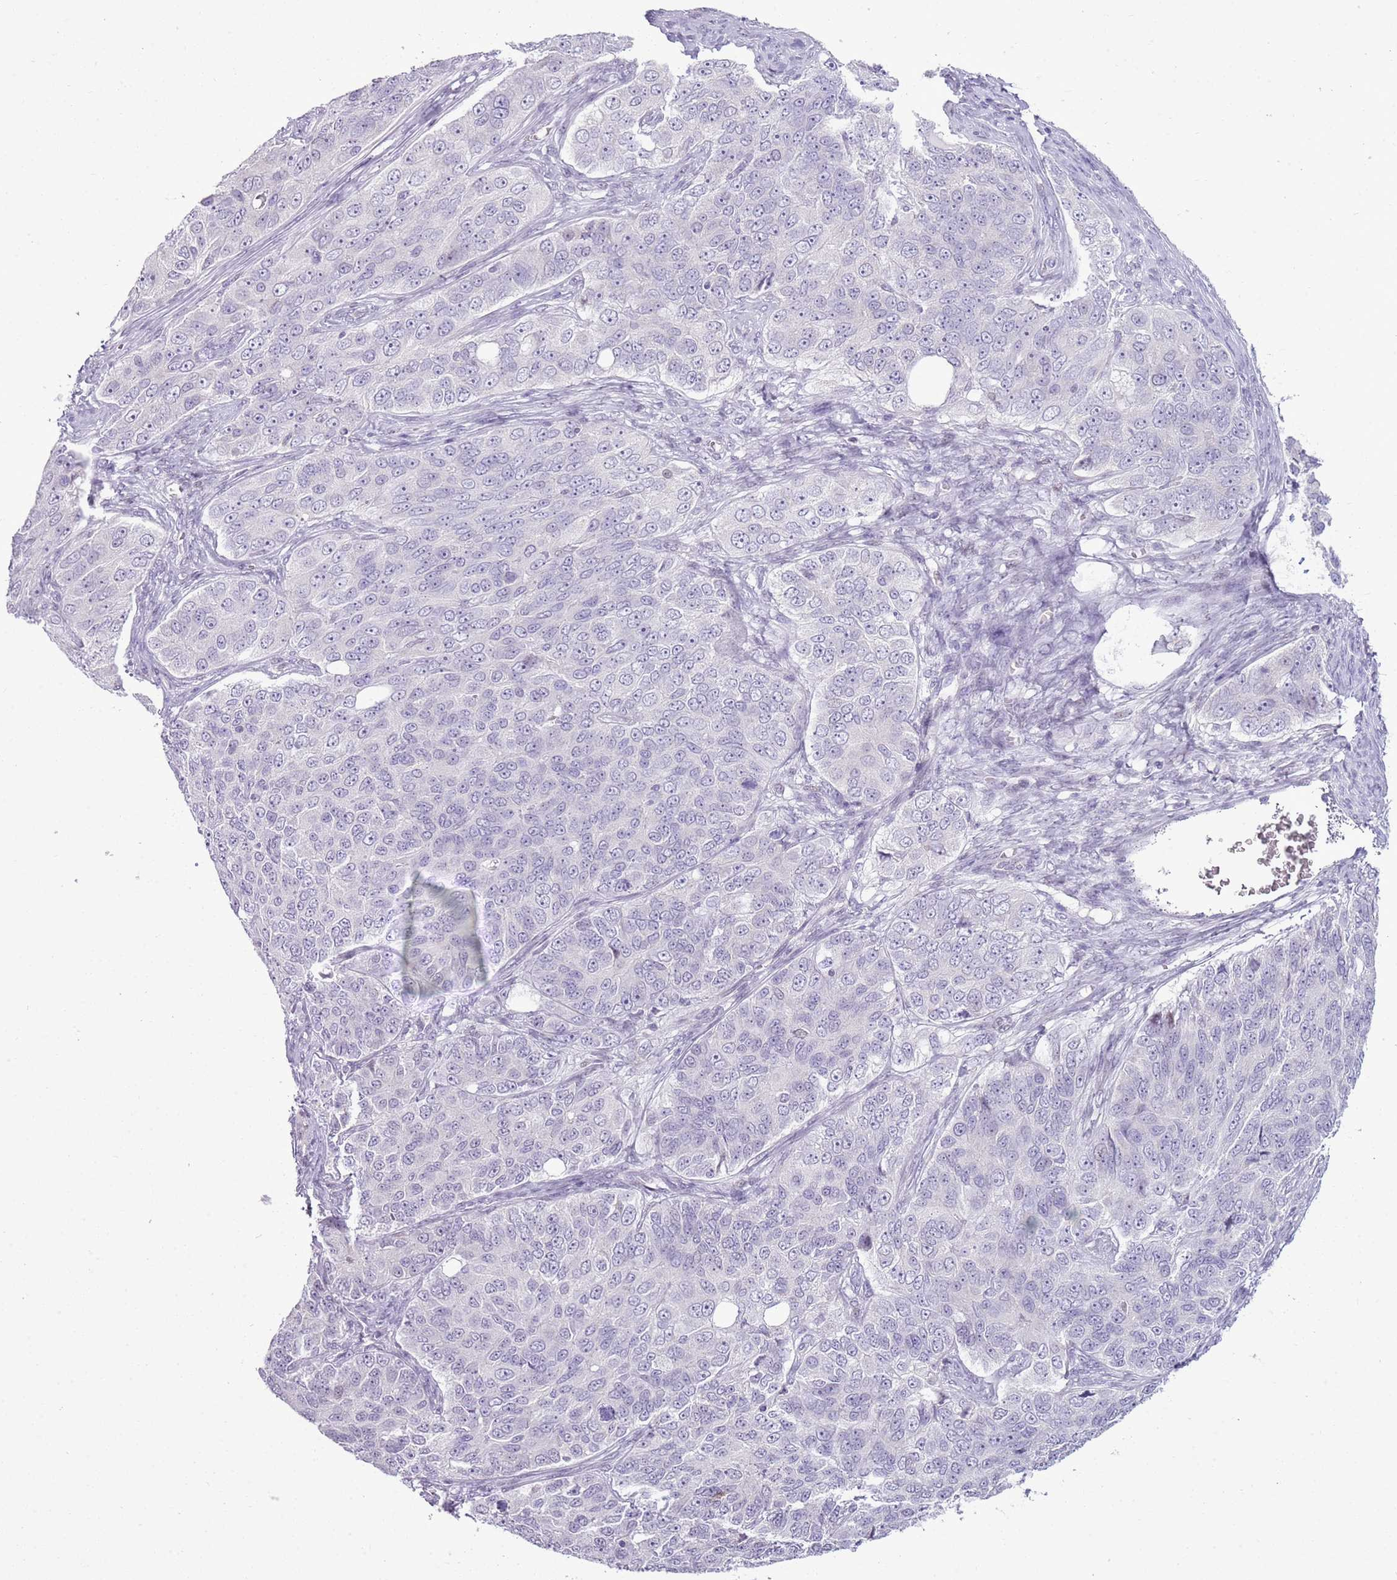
{"staining": {"intensity": "negative", "quantity": "none", "location": "none"}, "tissue": "ovarian cancer", "cell_type": "Tumor cells", "image_type": "cancer", "snomed": [{"axis": "morphology", "description": "Carcinoma, endometroid"}, {"axis": "topography", "description": "Ovary"}], "caption": "This is a image of IHC staining of ovarian cancer, which shows no staining in tumor cells.", "gene": "RPL3L", "patient": {"sex": "female", "age": 51}}